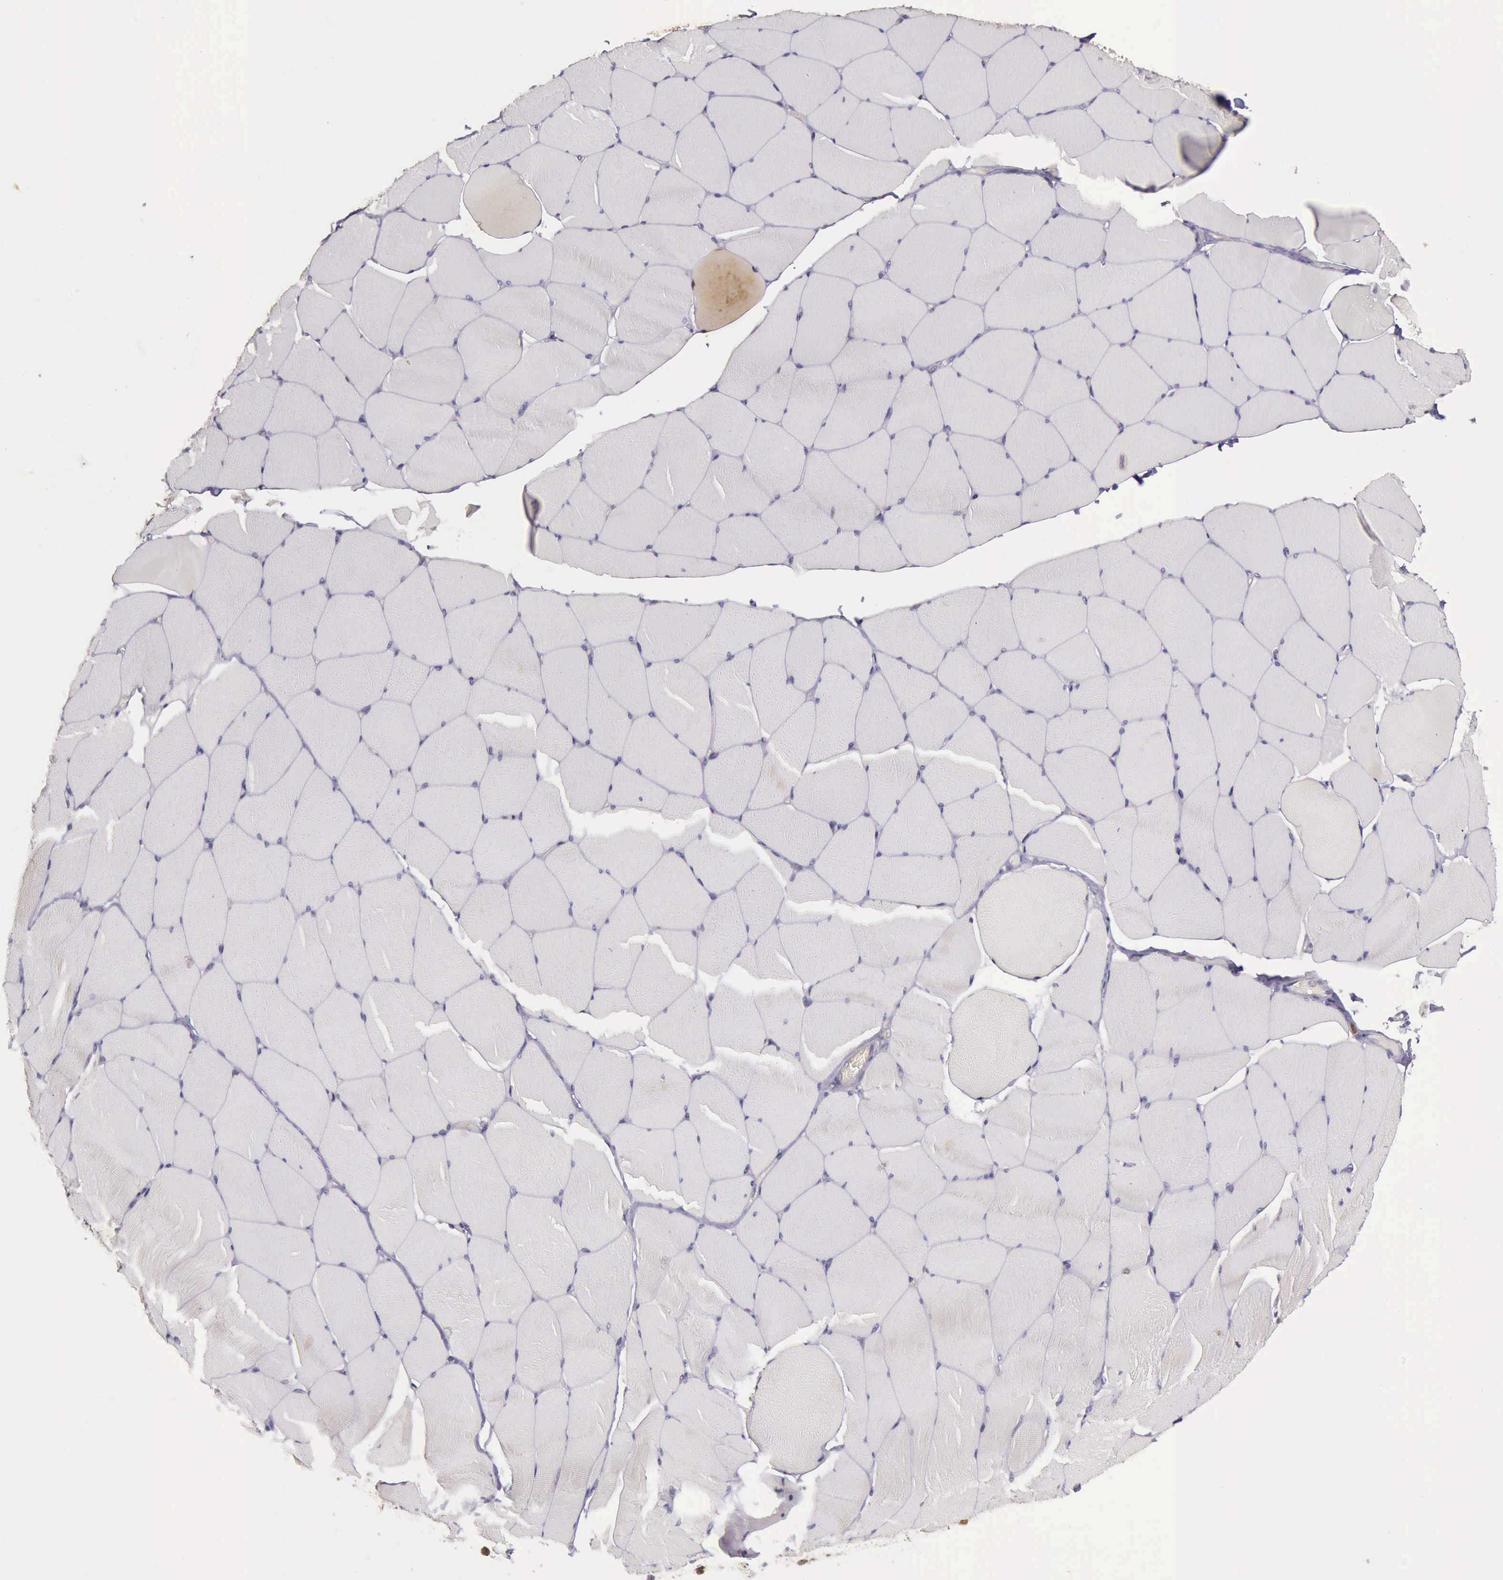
{"staining": {"intensity": "weak", "quantity": "<25%", "location": "cytoplasmic/membranous"}, "tissue": "skeletal muscle", "cell_type": "Myocytes", "image_type": "normal", "snomed": [{"axis": "morphology", "description": "Normal tissue, NOS"}, {"axis": "topography", "description": "Skeletal muscle"}, {"axis": "topography", "description": "Salivary gland"}], "caption": "Myocytes are negative for brown protein staining in normal skeletal muscle. (Stains: DAB IHC with hematoxylin counter stain, Microscopy: brightfield microscopy at high magnification).", "gene": "EIF5", "patient": {"sex": "male", "age": 62}}